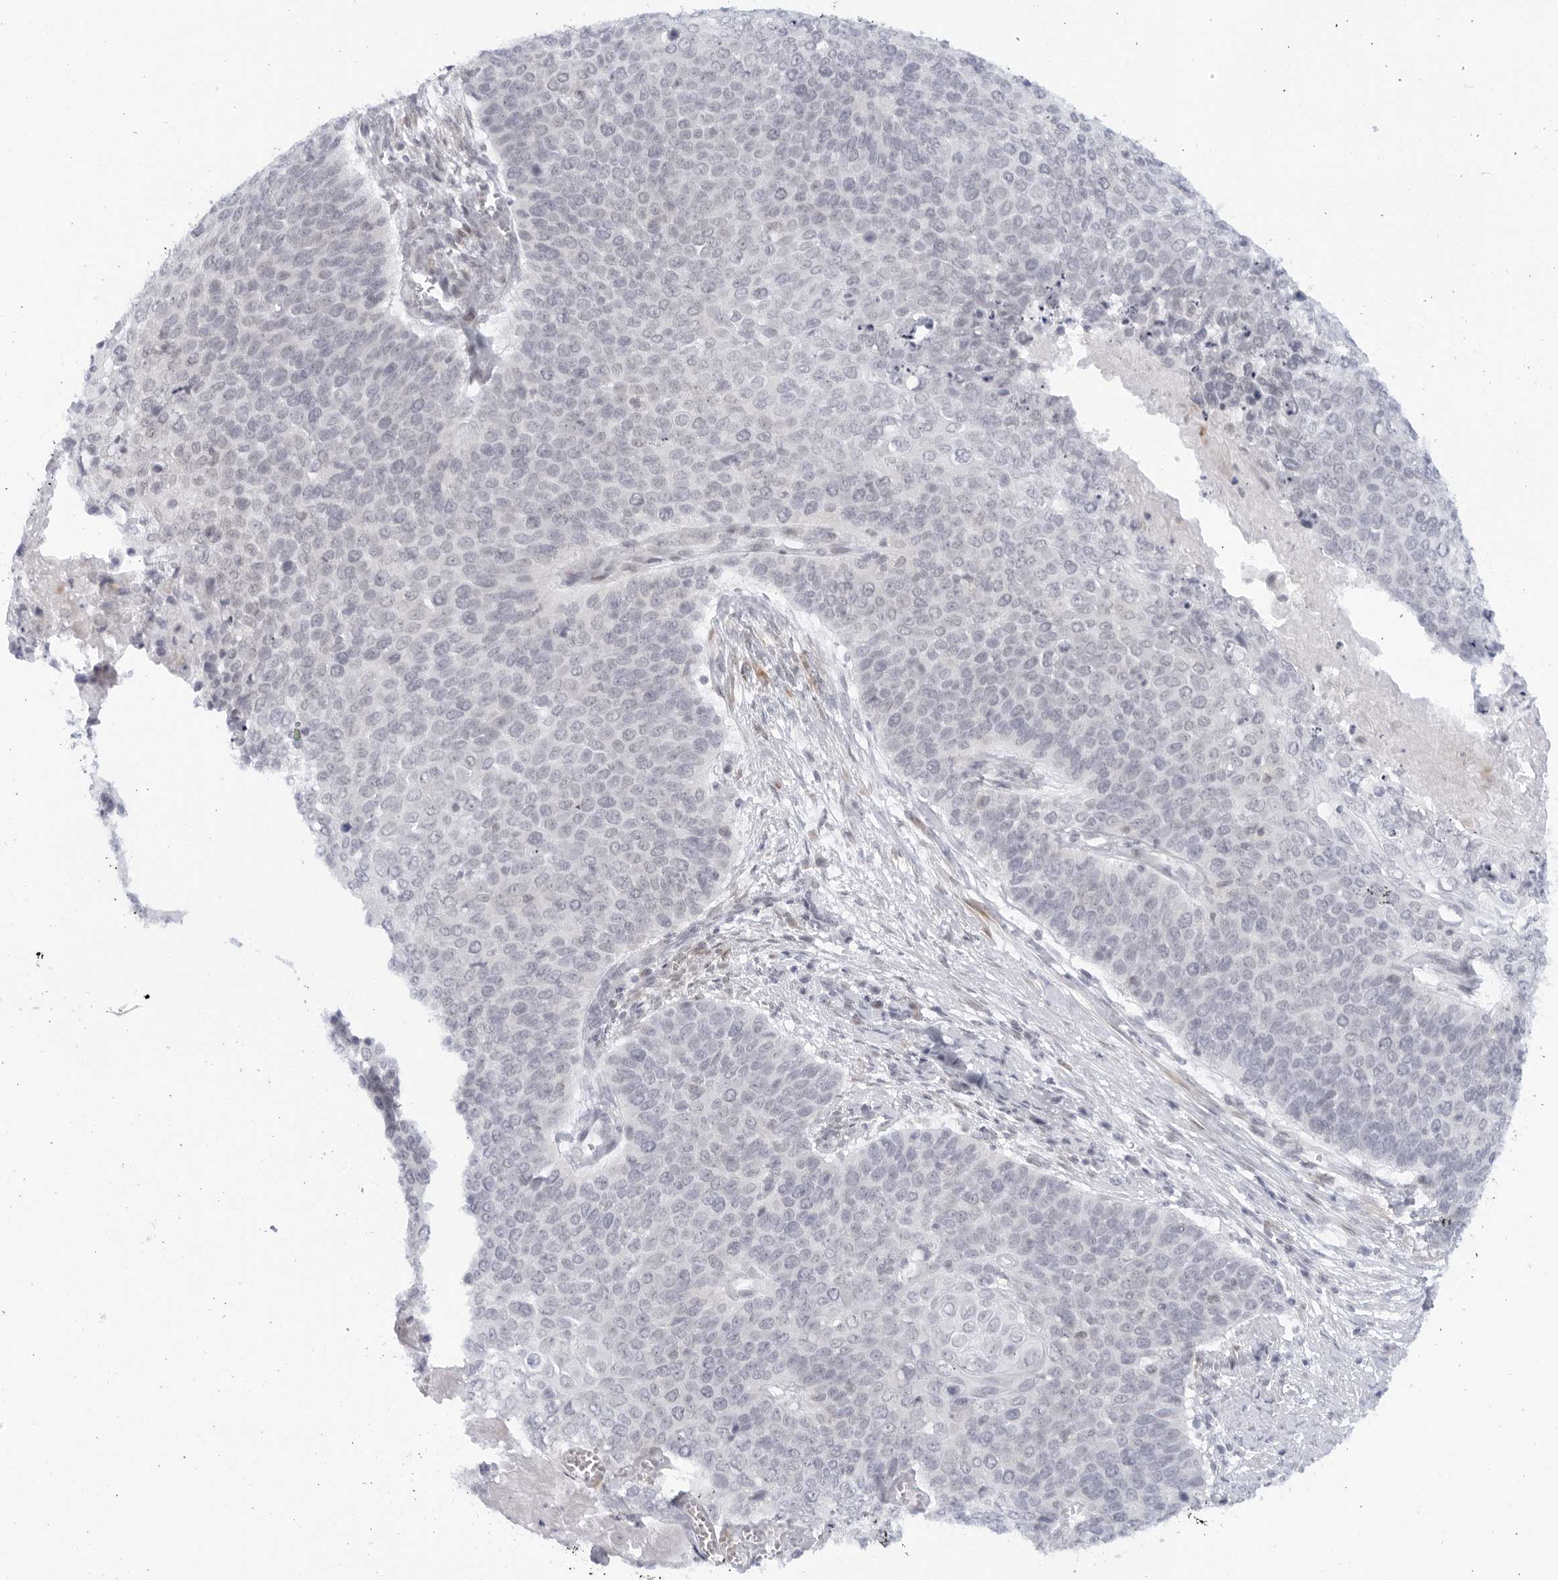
{"staining": {"intensity": "negative", "quantity": "none", "location": "none"}, "tissue": "cervical cancer", "cell_type": "Tumor cells", "image_type": "cancer", "snomed": [{"axis": "morphology", "description": "Squamous cell carcinoma, NOS"}, {"axis": "topography", "description": "Cervix"}], "caption": "A micrograph of human cervical squamous cell carcinoma is negative for staining in tumor cells.", "gene": "WDTC1", "patient": {"sex": "female", "age": 39}}